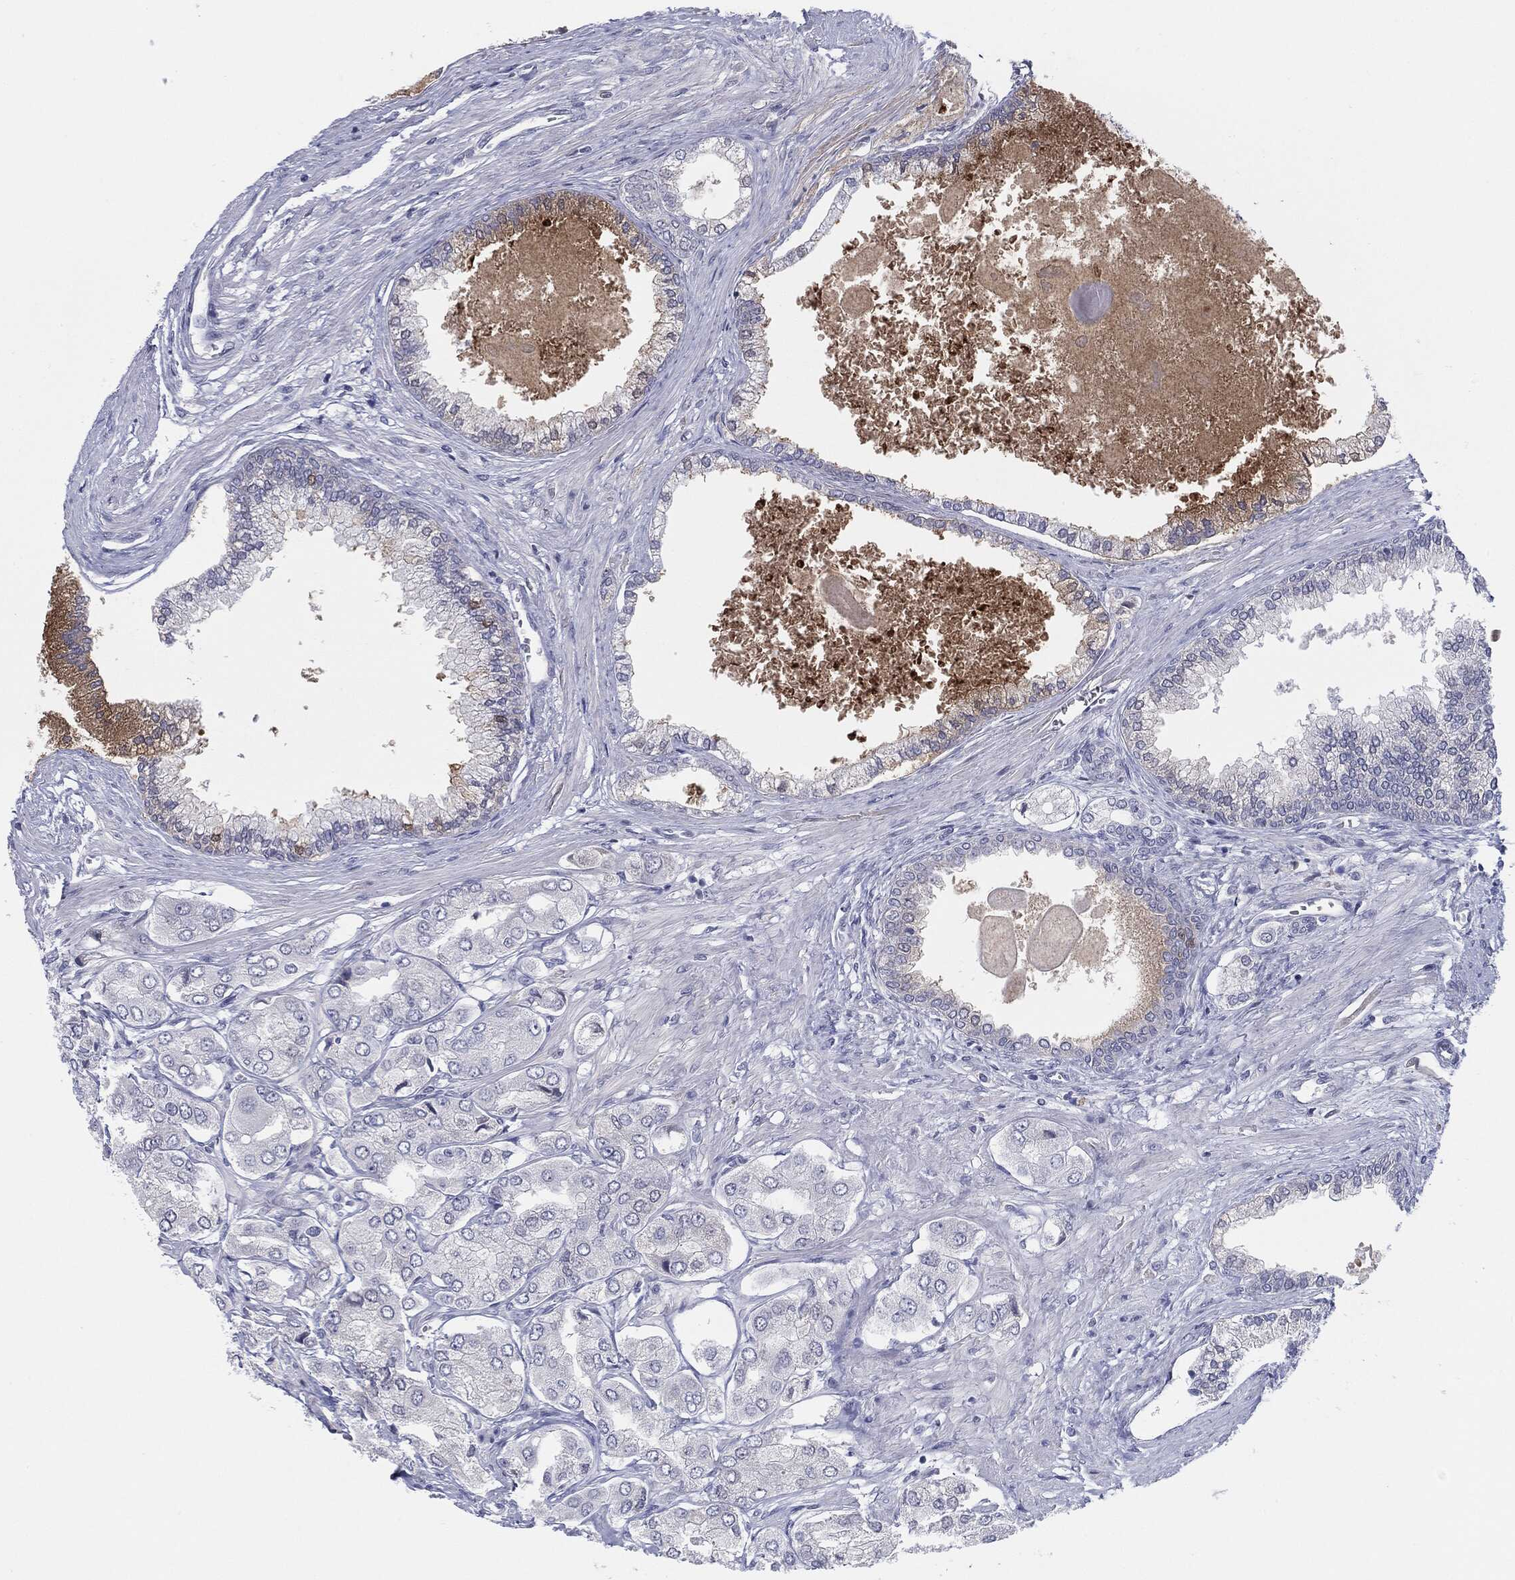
{"staining": {"intensity": "negative", "quantity": "none", "location": "none"}, "tissue": "prostate cancer", "cell_type": "Tumor cells", "image_type": "cancer", "snomed": [{"axis": "morphology", "description": "Adenocarcinoma, Low grade"}, {"axis": "topography", "description": "Prostate"}], "caption": "Tumor cells are negative for brown protein staining in prostate cancer (low-grade adenocarcinoma). The staining was performed using DAB (3,3'-diaminobenzidine) to visualize the protein expression in brown, while the nuclei were stained in blue with hematoxylin (Magnification: 20x).", "gene": "SERPINB4", "patient": {"sex": "male", "age": 69}}